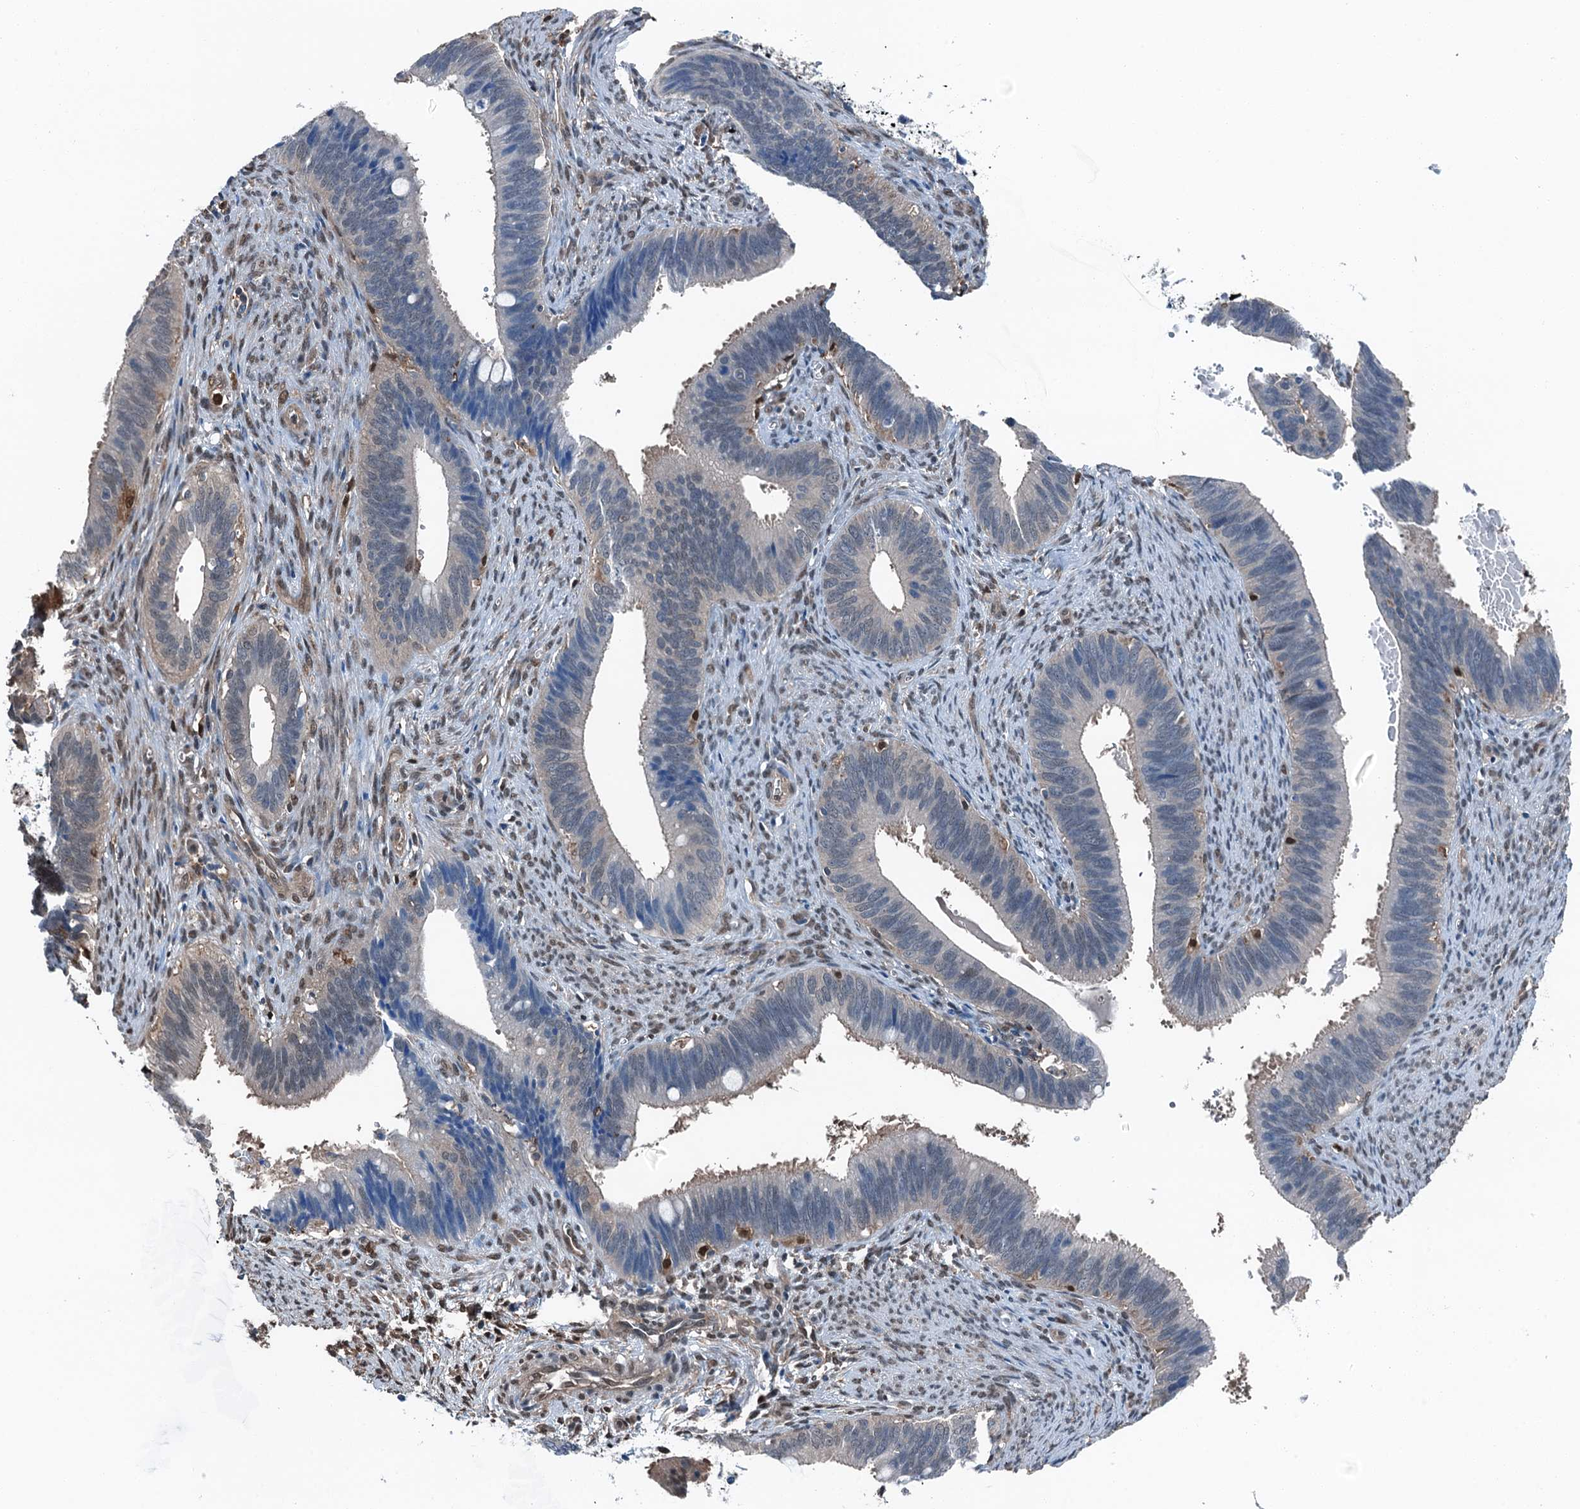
{"staining": {"intensity": "weak", "quantity": "<25%", "location": "cytoplasmic/membranous"}, "tissue": "cervical cancer", "cell_type": "Tumor cells", "image_type": "cancer", "snomed": [{"axis": "morphology", "description": "Adenocarcinoma, NOS"}, {"axis": "topography", "description": "Cervix"}], "caption": "Tumor cells are negative for protein expression in human cervical adenocarcinoma.", "gene": "RNH1", "patient": {"sex": "female", "age": 42}}